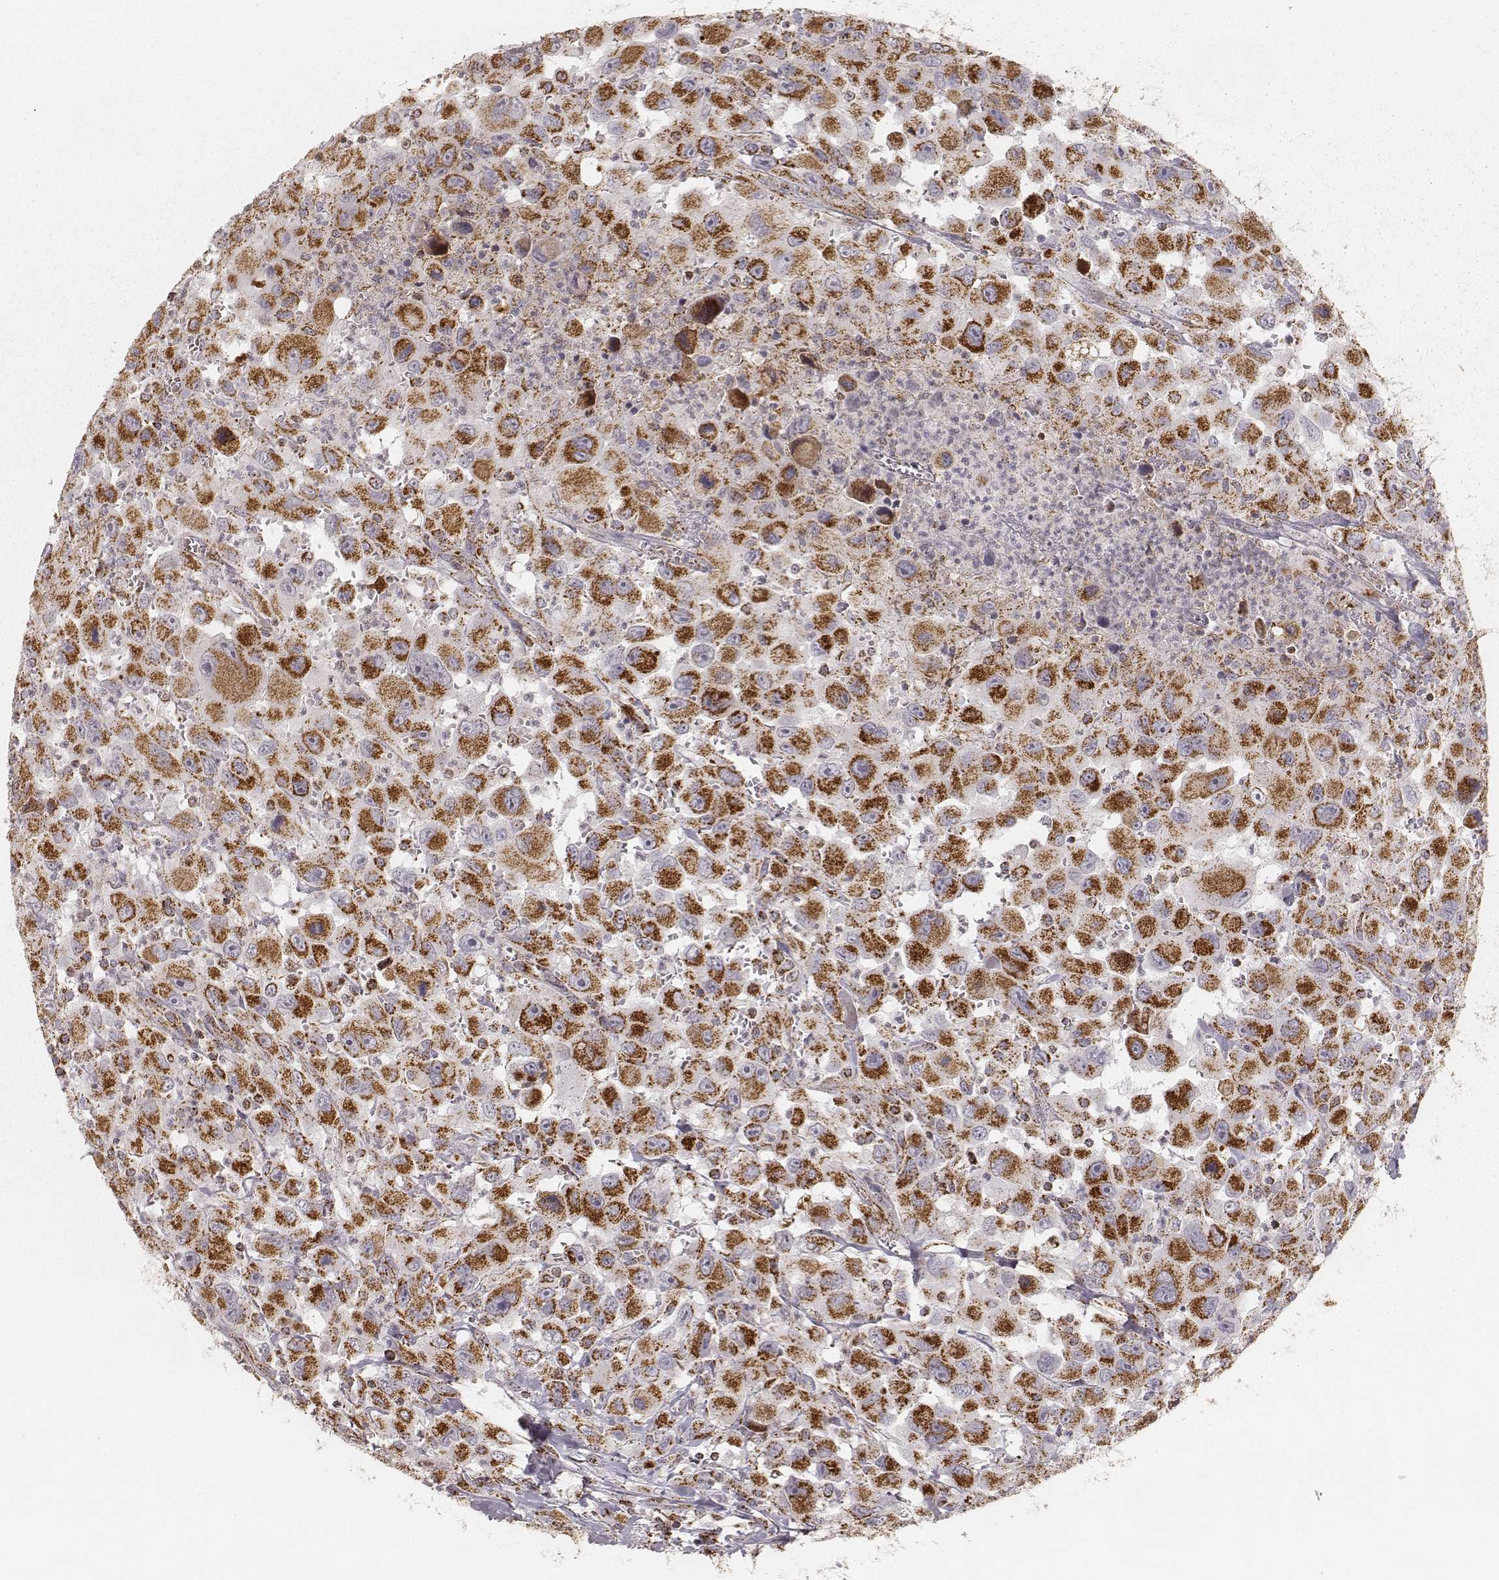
{"staining": {"intensity": "strong", "quantity": ">75%", "location": "cytoplasmic/membranous"}, "tissue": "head and neck cancer", "cell_type": "Tumor cells", "image_type": "cancer", "snomed": [{"axis": "morphology", "description": "Squamous cell carcinoma, NOS"}, {"axis": "morphology", "description": "Squamous cell carcinoma, metastatic, NOS"}, {"axis": "topography", "description": "Oral tissue"}, {"axis": "topography", "description": "Head-Neck"}], "caption": "IHC (DAB) staining of head and neck cancer (metastatic squamous cell carcinoma) displays strong cytoplasmic/membranous protein staining in approximately >75% of tumor cells. (DAB IHC, brown staining for protein, blue staining for nuclei).", "gene": "CS", "patient": {"sex": "female", "age": 85}}